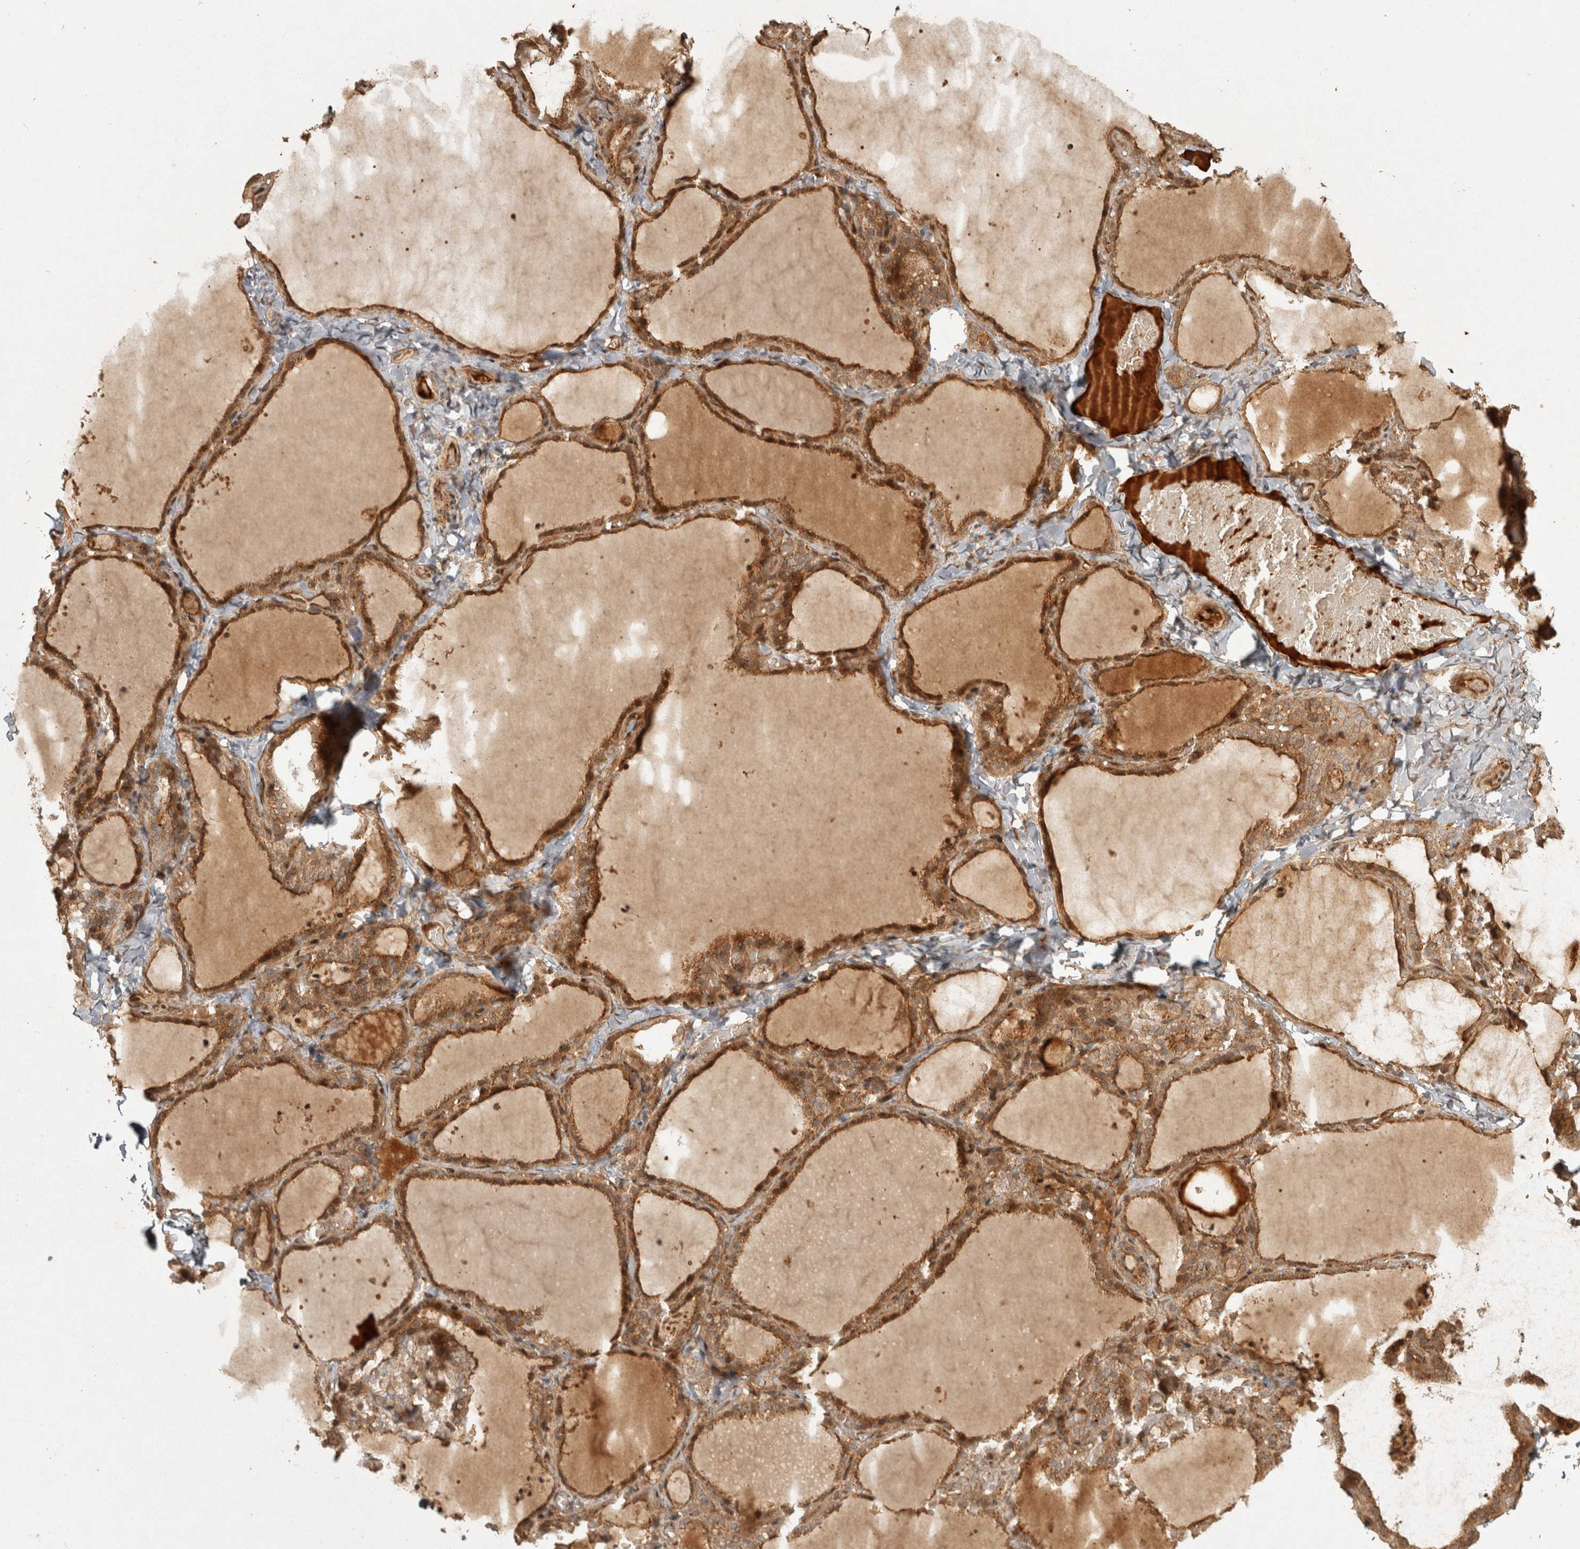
{"staining": {"intensity": "moderate", "quantity": ">75%", "location": "cytoplasmic/membranous"}, "tissue": "thyroid gland", "cell_type": "Glandular cells", "image_type": "normal", "snomed": [{"axis": "morphology", "description": "Normal tissue, NOS"}, {"axis": "topography", "description": "Thyroid gland"}], "caption": "A high-resolution photomicrograph shows immunohistochemistry (IHC) staining of unremarkable thyroid gland, which shows moderate cytoplasmic/membranous staining in about >75% of glandular cells.", "gene": "CAMSAP2", "patient": {"sex": "female", "age": 22}}